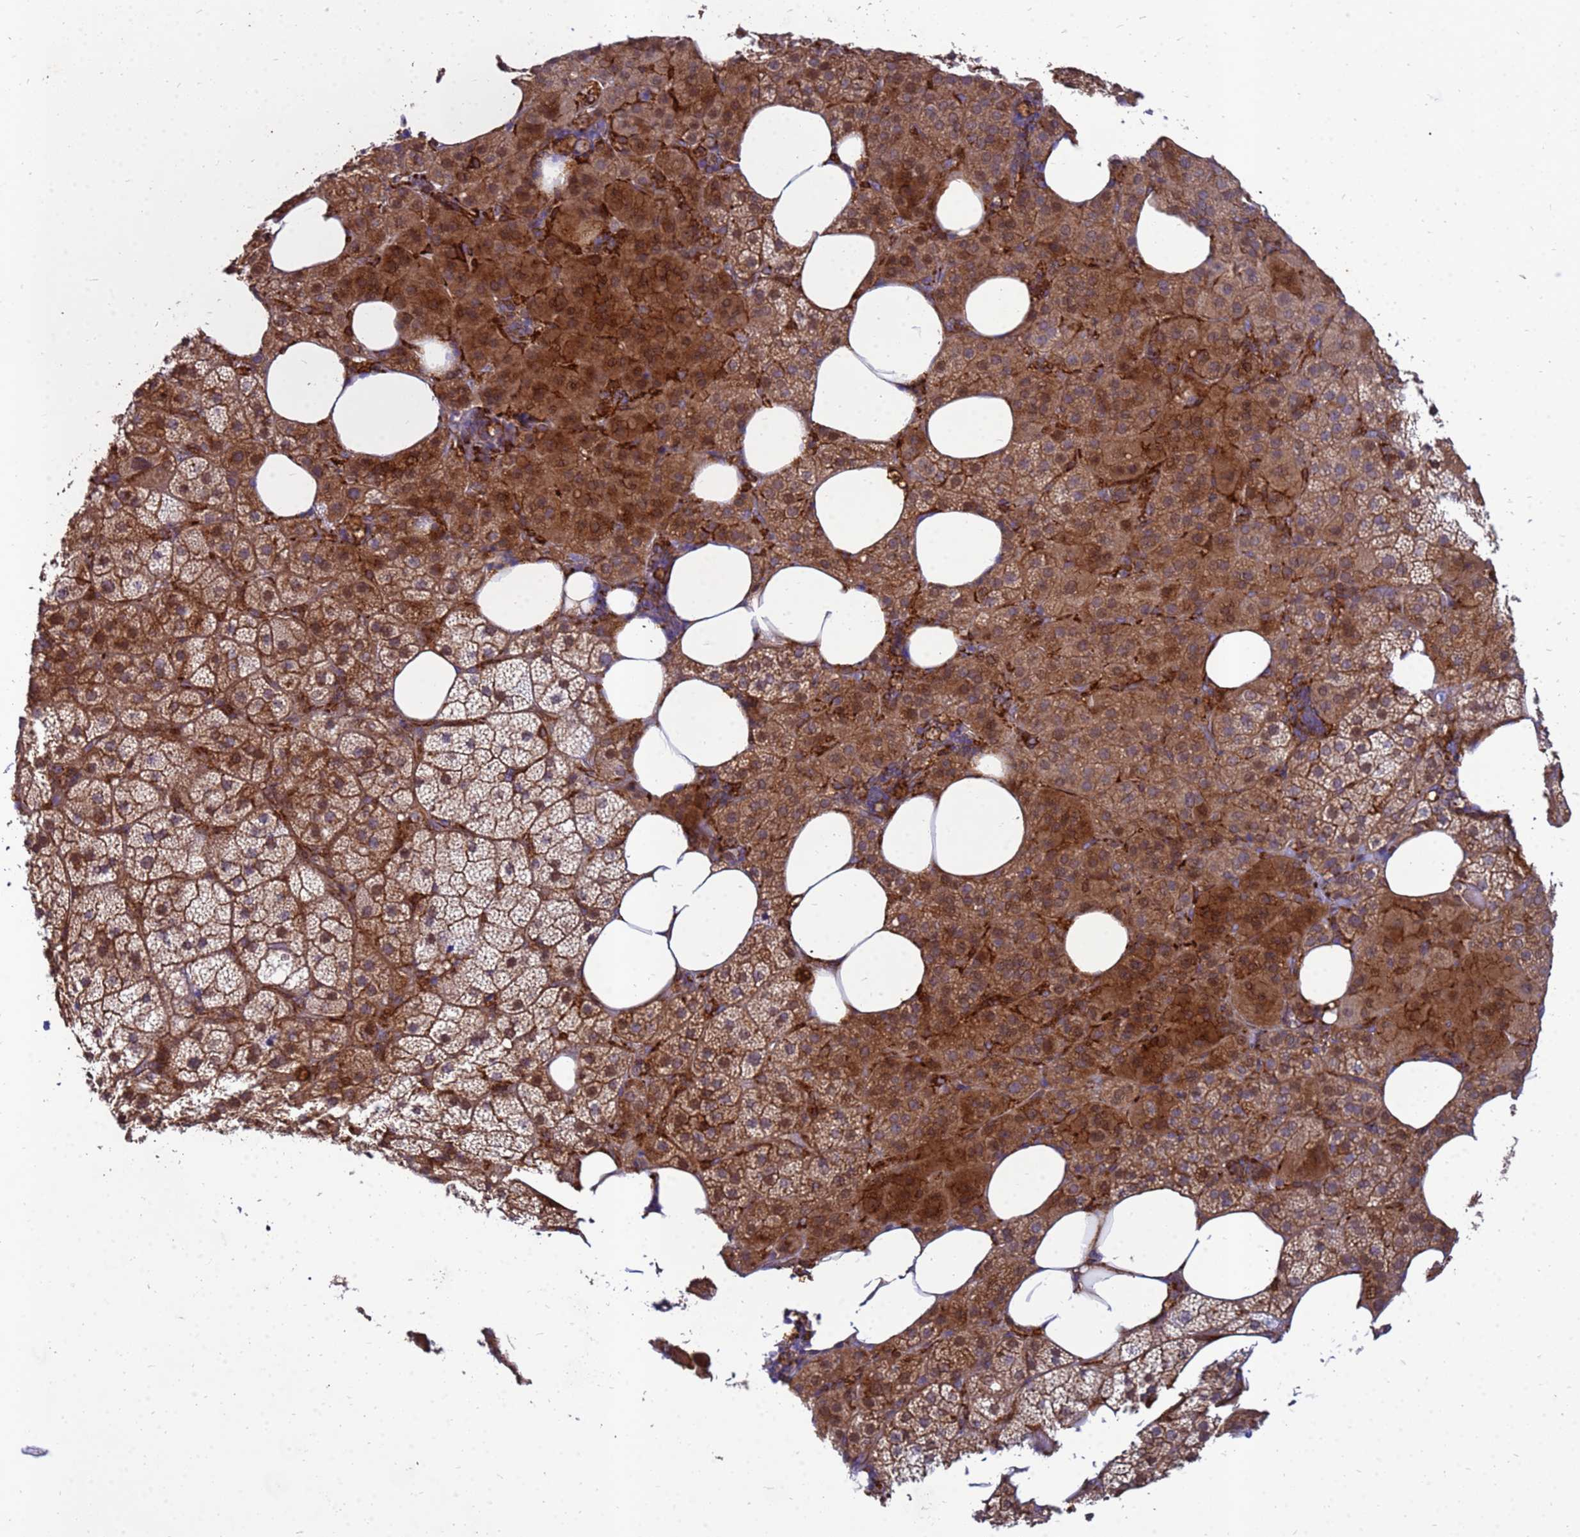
{"staining": {"intensity": "strong", "quantity": ">75%", "location": "cytoplasmic/membranous"}, "tissue": "adrenal gland", "cell_type": "Glandular cells", "image_type": "normal", "snomed": [{"axis": "morphology", "description": "Normal tissue, NOS"}, {"axis": "topography", "description": "Adrenal gland"}], "caption": "Glandular cells exhibit high levels of strong cytoplasmic/membranous staining in about >75% of cells in normal adrenal gland. Using DAB (brown) and hematoxylin (blue) stains, captured at high magnification using brightfield microscopy.", "gene": "RNF215", "patient": {"sex": "female", "age": 59}}